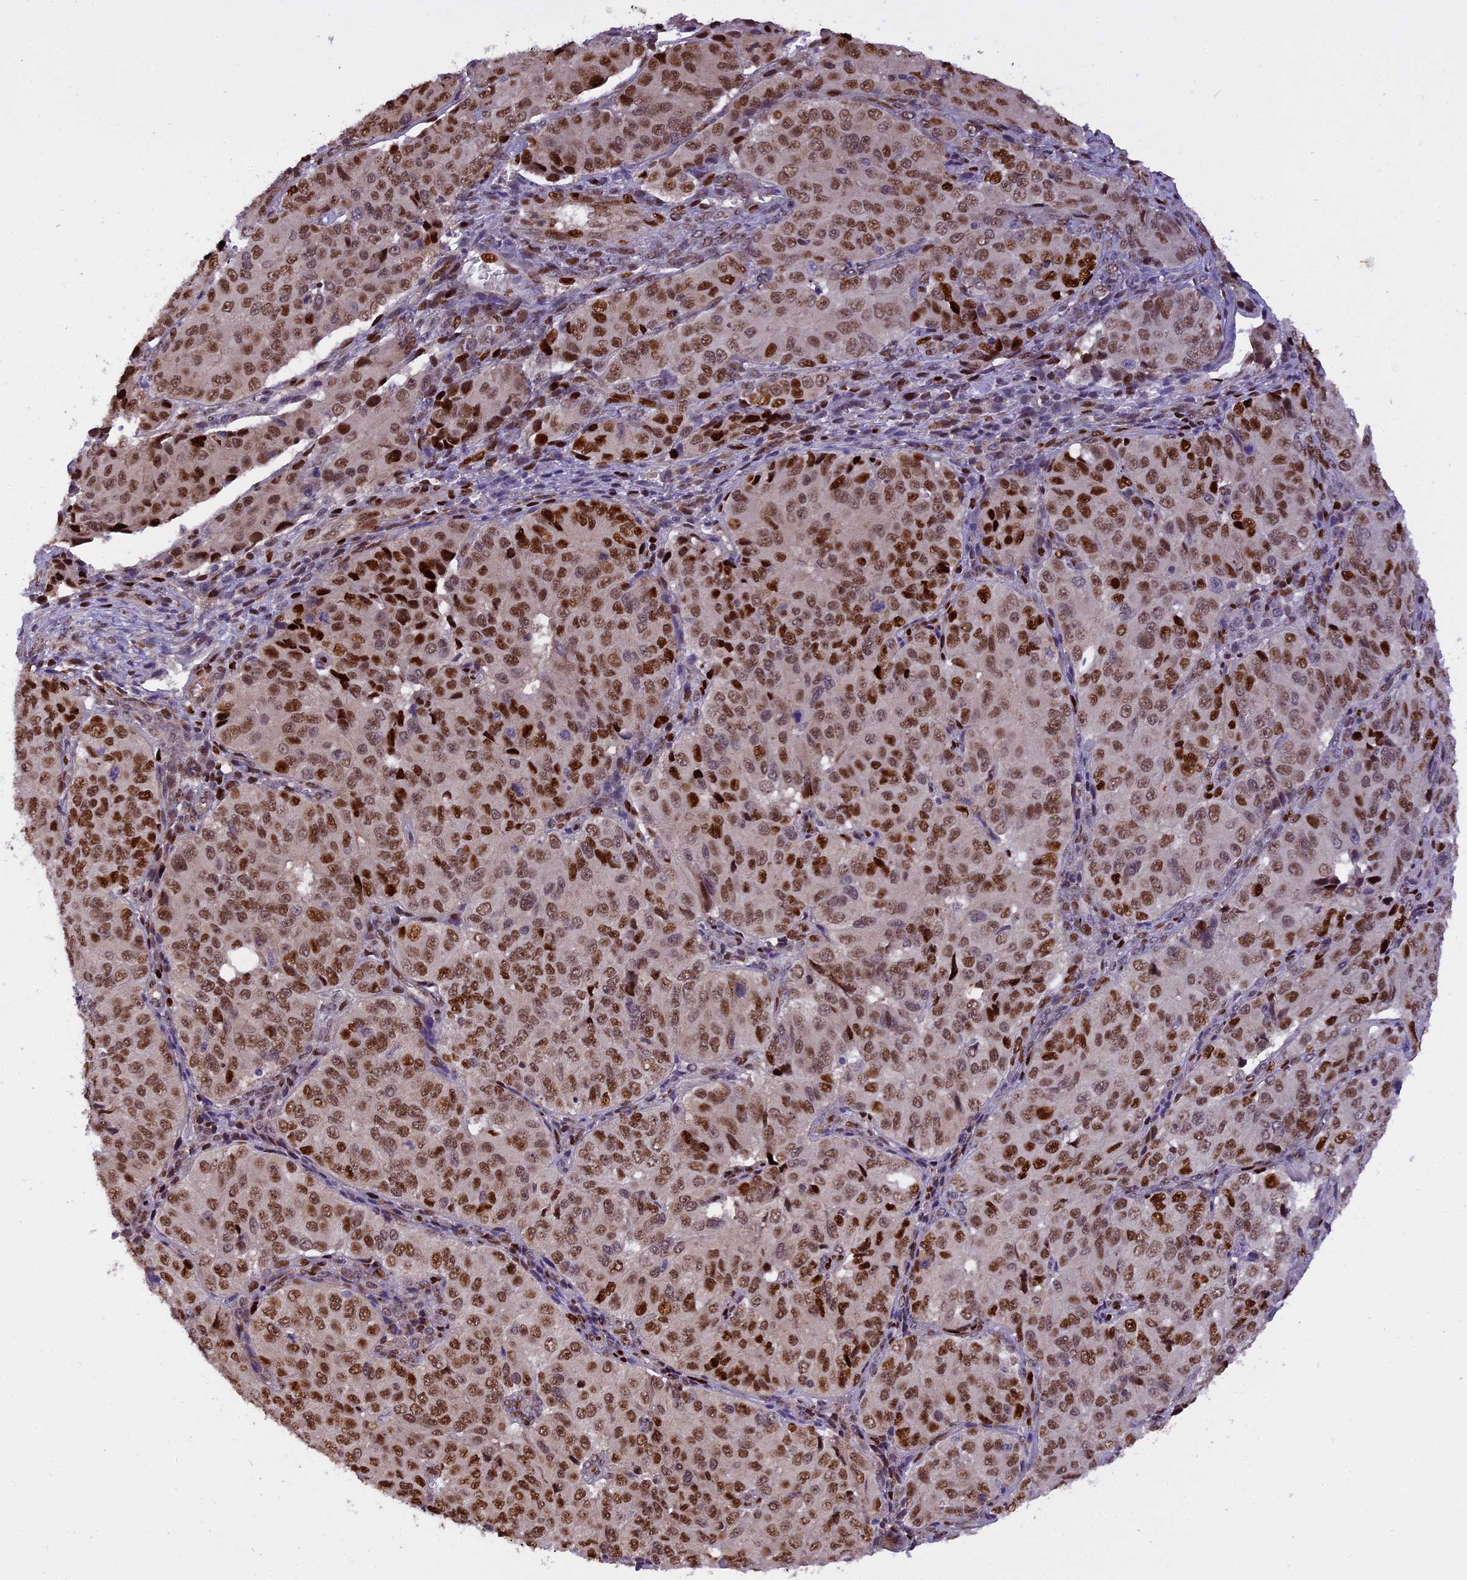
{"staining": {"intensity": "moderate", "quantity": ">75%", "location": "nuclear"}, "tissue": "ovarian cancer", "cell_type": "Tumor cells", "image_type": "cancer", "snomed": [{"axis": "morphology", "description": "Carcinoma, endometroid"}, {"axis": "topography", "description": "Ovary"}], "caption": "Immunohistochemical staining of human endometroid carcinoma (ovarian) displays moderate nuclear protein expression in about >75% of tumor cells. Using DAB (3,3'-diaminobenzidine) (brown) and hematoxylin (blue) stains, captured at high magnification using brightfield microscopy.", "gene": "MICALL1", "patient": {"sex": "female", "age": 51}}